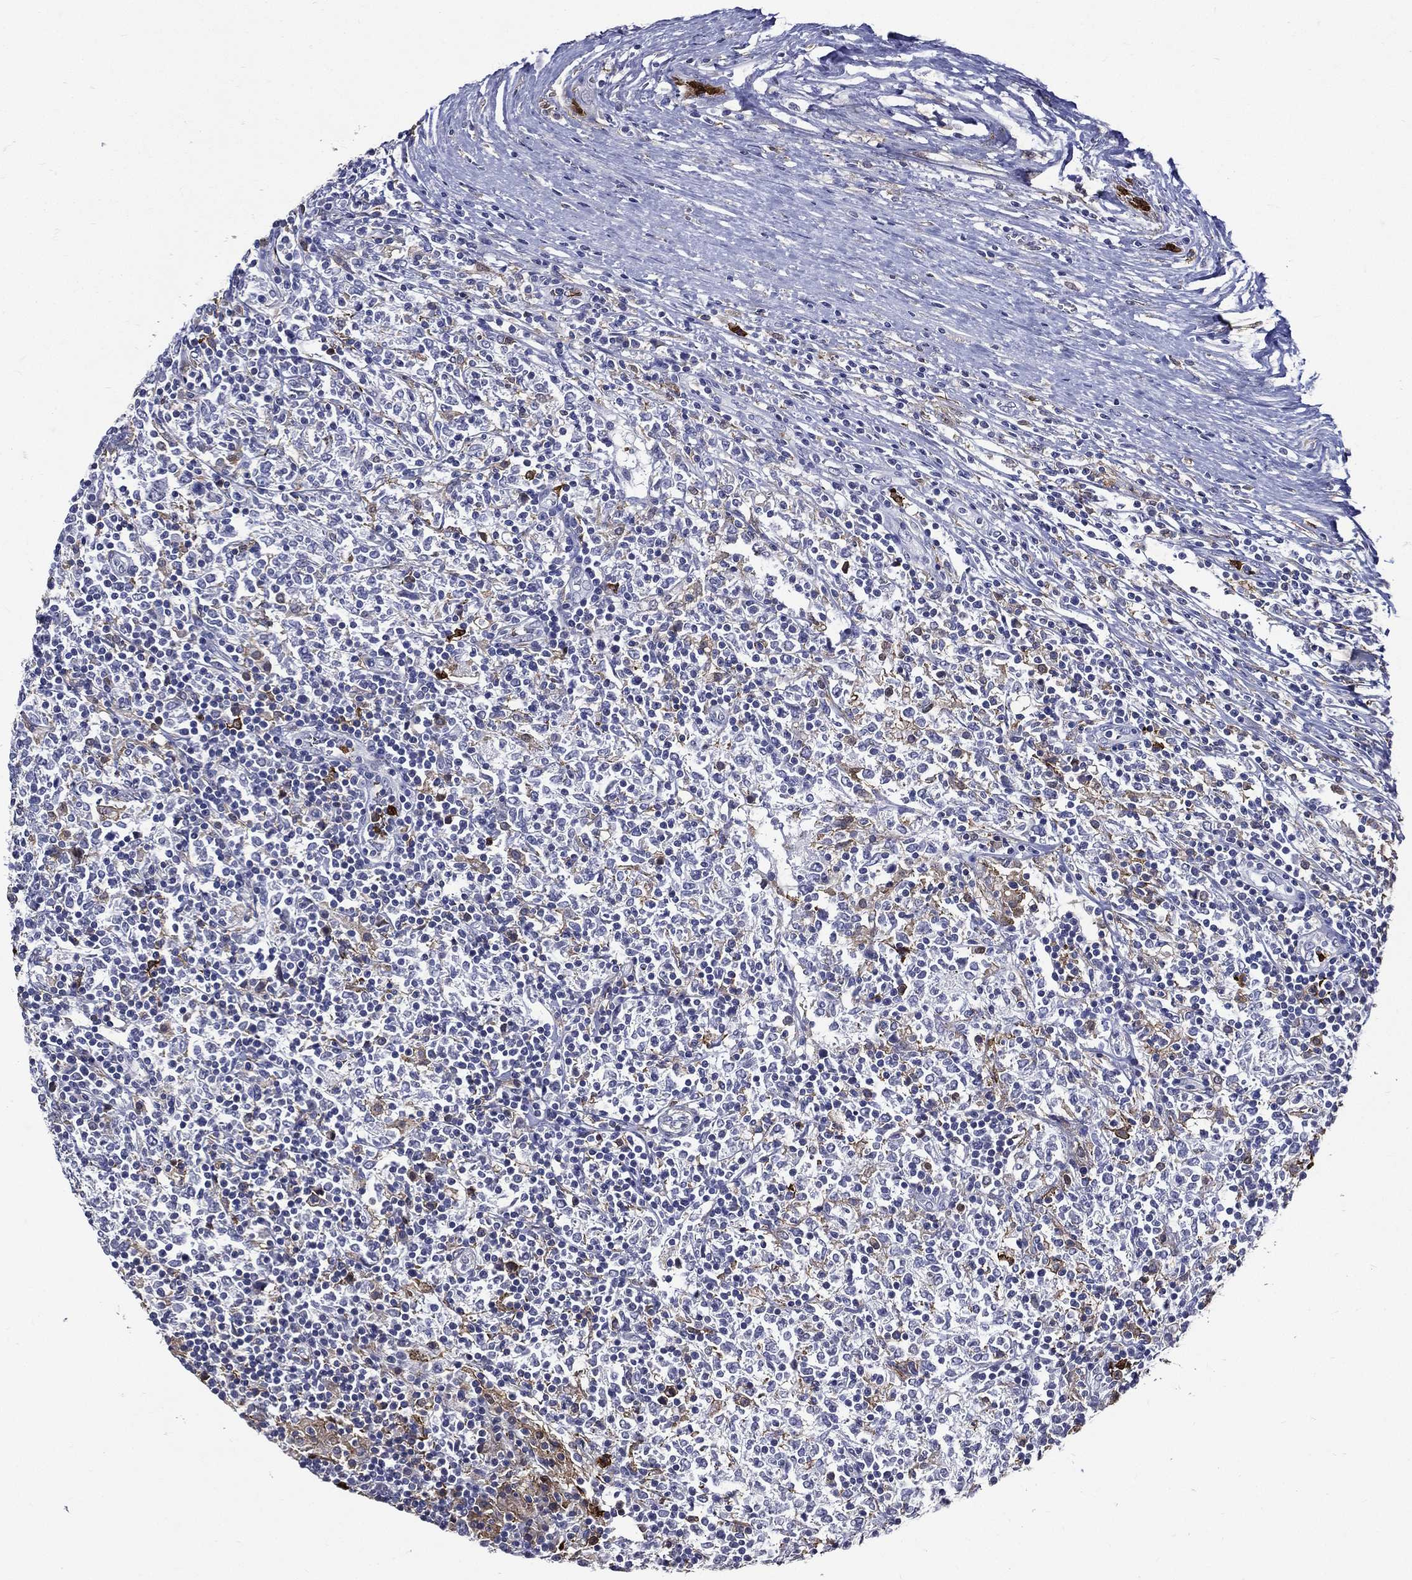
{"staining": {"intensity": "negative", "quantity": "none", "location": "none"}, "tissue": "lymphoma", "cell_type": "Tumor cells", "image_type": "cancer", "snomed": [{"axis": "morphology", "description": "Malignant lymphoma, non-Hodgkin's type, High grade"}, {"axis": "topography", "description": "Lymph node"}], "caption": "Lymphoma was stained to show a protein in brown. There is no significant positivity in tumor cells. The staining is performed using DAB brown chromogen with nuclei counter-stained in using hematoxylin.", "gene": "GPR171", "patient": {"sex": "female", "age": 84}}